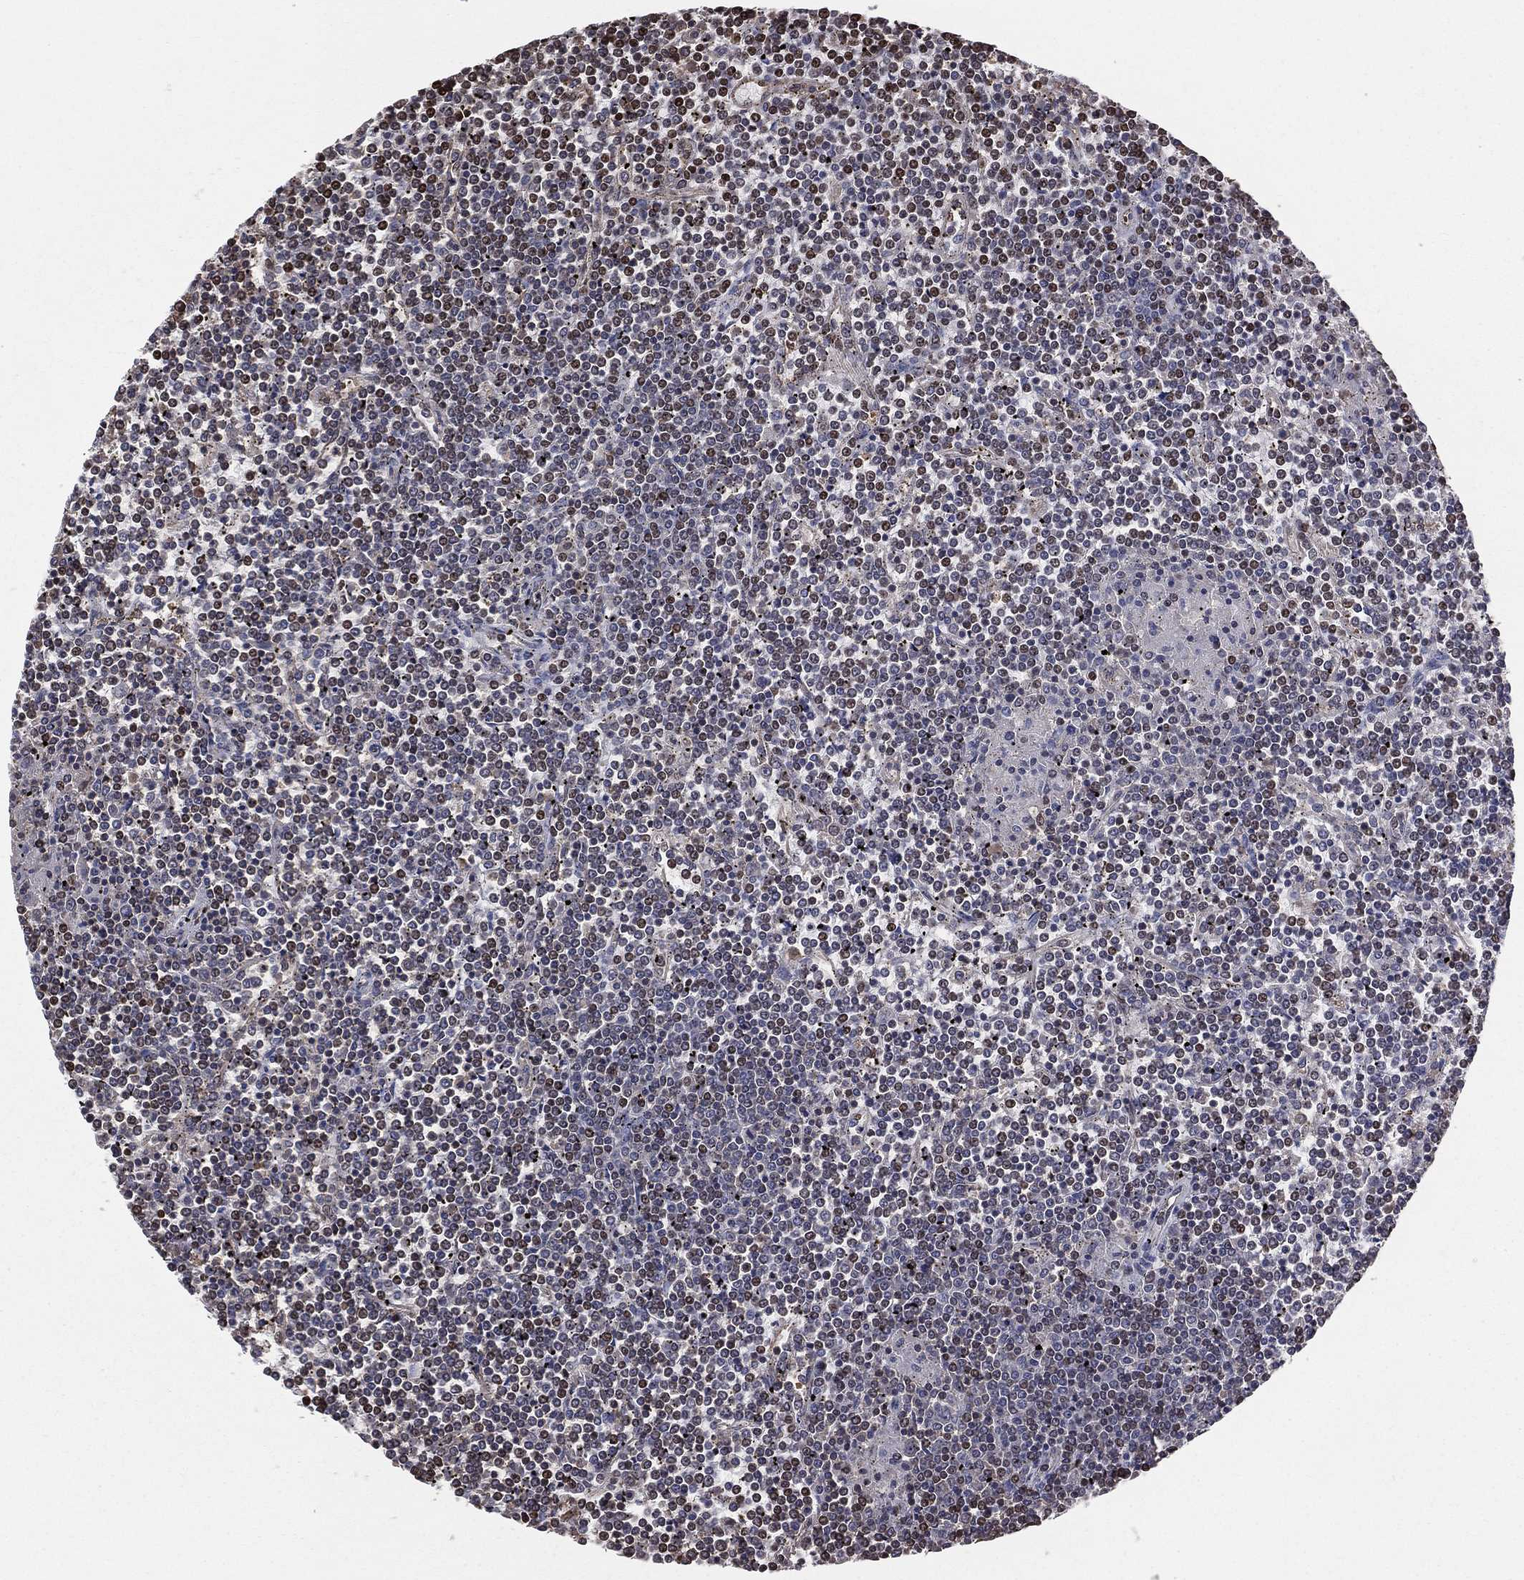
{"staining": {"intensity": "weak", "quantity": "25%-75%", "location": "nuclear"}, "tissue": "lymphoma", "cell_type": "Tumor cells", "image_type": "cancer", "snomed": [{"axis": "morphology", "description": "Malignant lymphoma, non-Hodgkin's type, Low grade"}, {"axis": "topography", "description": "Spleen"}], "caption": "An IHC photomicrograph of neoplastic tissue is shown. Protein staining in brown shows weak nuclear positivity in lymphoma within tumor cells.", "gene": "GAPDH", "patient": {"sex": "female", "age": 19}}